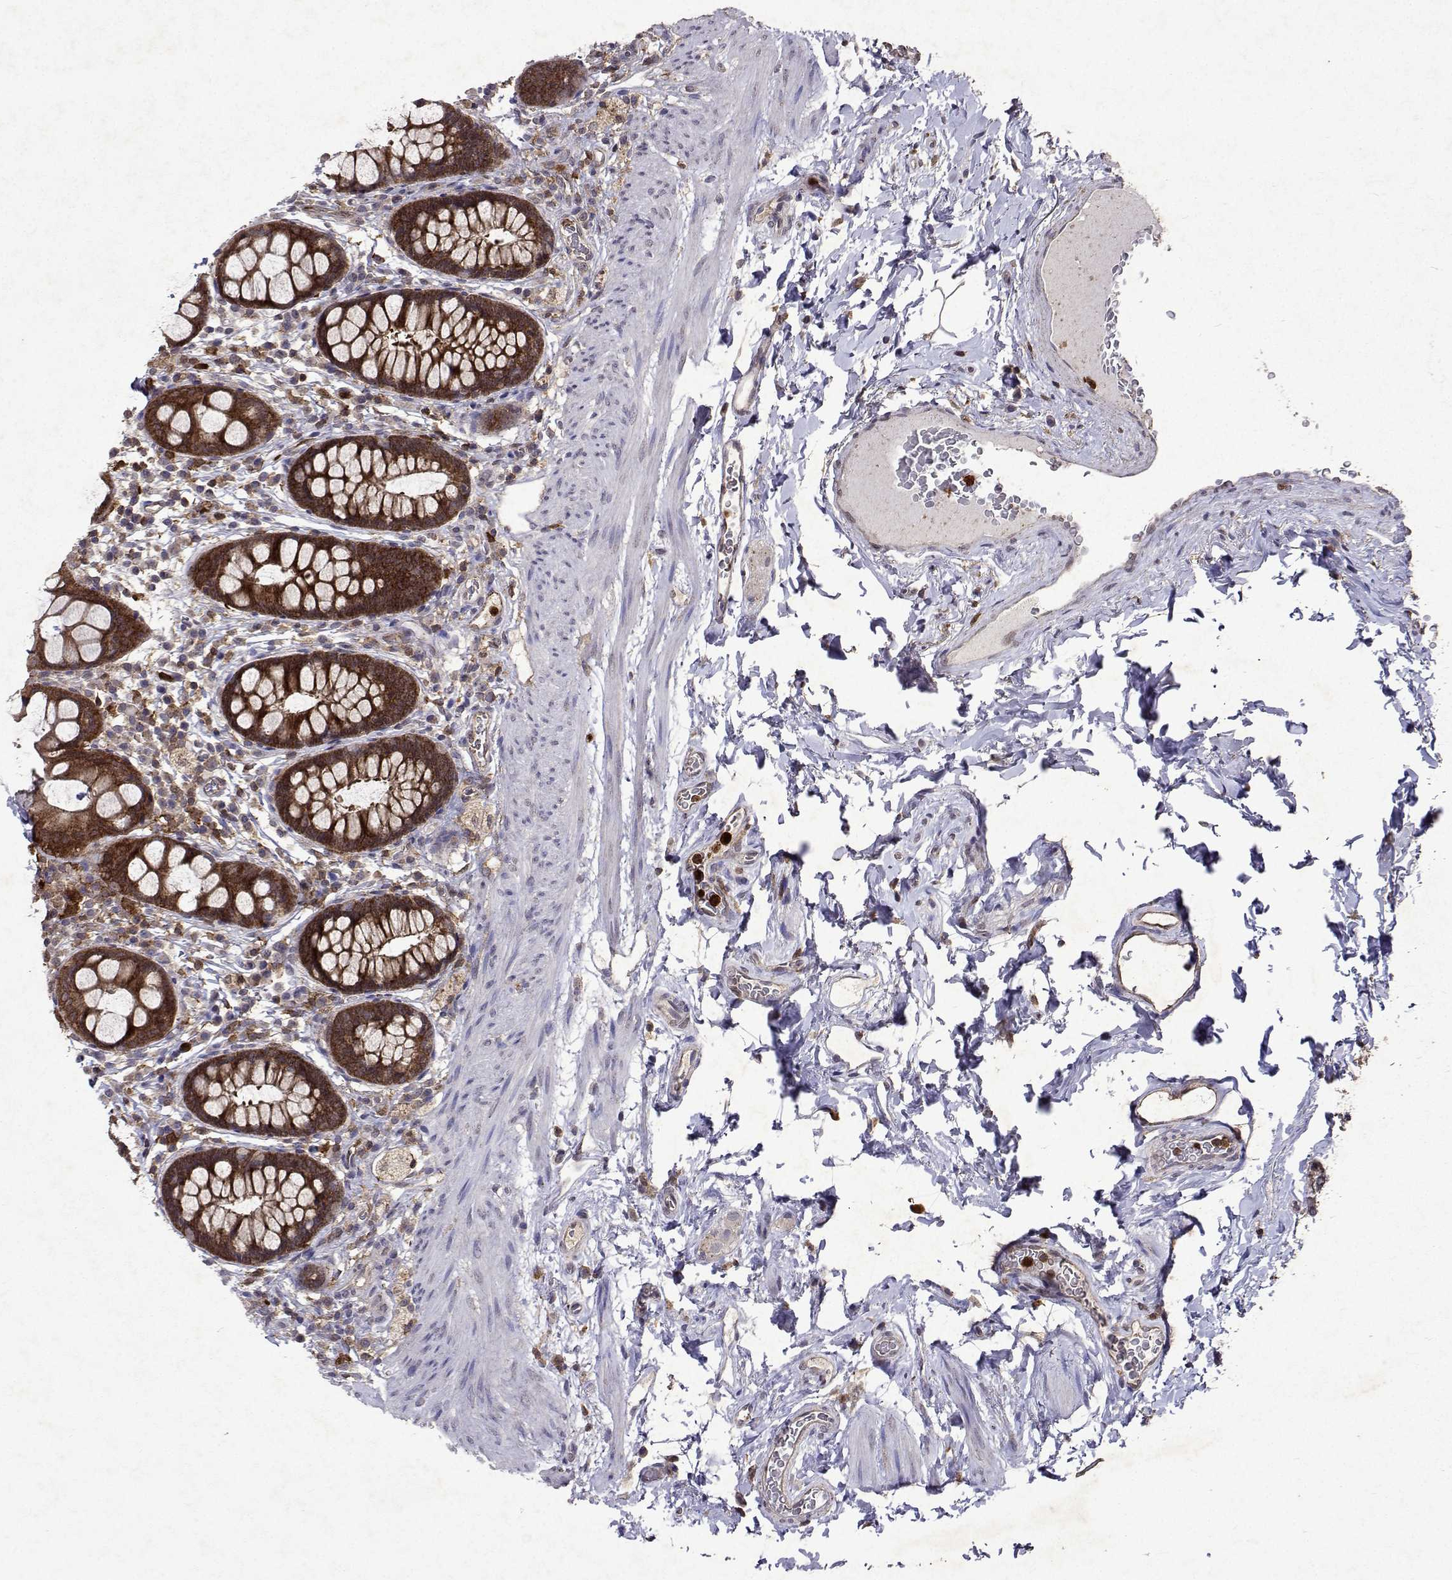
{"staining": {"intensity": "moderate", "quantity": ">75%", "location": "cytoplasmic/membranous"}, "tissue": "rectum", "cell_type": "Glandular cells", "image_type": "normal", "snomed": [{"axis": "morphology", "description": "Normal tissue, NOS"}, {"axis": "topography", "description": "Rectum"}, {"axis": "topography", "description": "Peripheral nerve tissue"}], "caption": "DAB (3,3'-diaminobenzidine) immunohistochemical staining of normal human rectum reveals moderate cytoplasmic/membranous protein expression in approximately >75% of glandular cells.", "gene": "APAF1", "patient": {"sex": "female", "age": 69}}